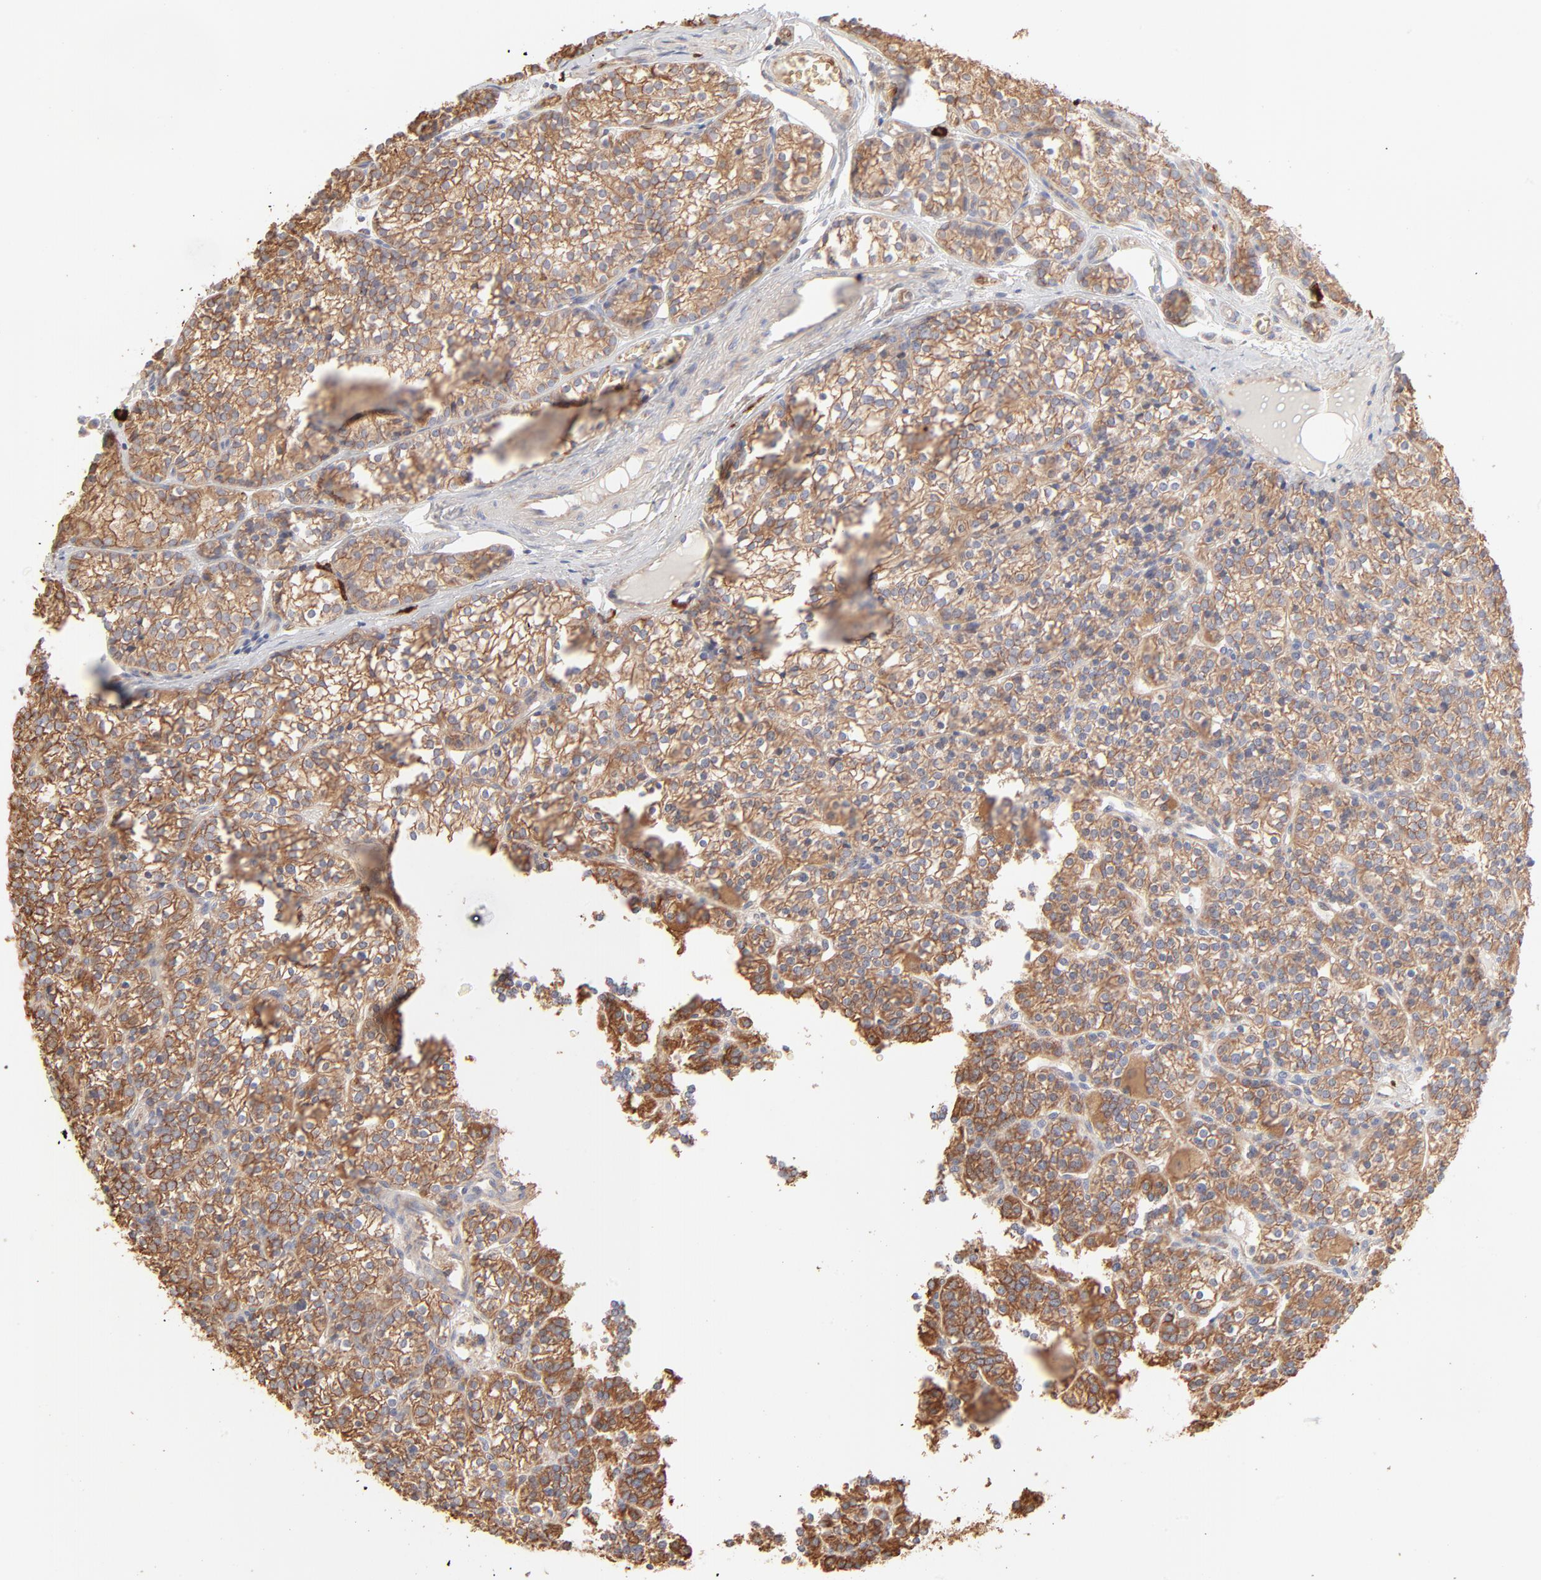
{"staining": {"intensity": "weak", "quantity": ">75%", "location": "cytoplasmic/membranous"}, "tissue": "parathyroid gland", "cell_type": "Glandular cells", "image_type": "normal", "snomed": [{"axis": "morphology", "description": "Normal tissue, NOS"}, {"axis": "topography", "description": "Parathyroid gland"}], "caption": "IHC histopathology image of unremarkable parathyroid gland: human parathyroid gland stained using immunohistochemistry reveals low levels of weak protein expression localized specifically in the cytoplasmic/membranous of glandular cells, appearing as a cytoplasmic/membranous brown color.", "gene": "SPTB", "patient": {"sex": "female", "age": 50}}